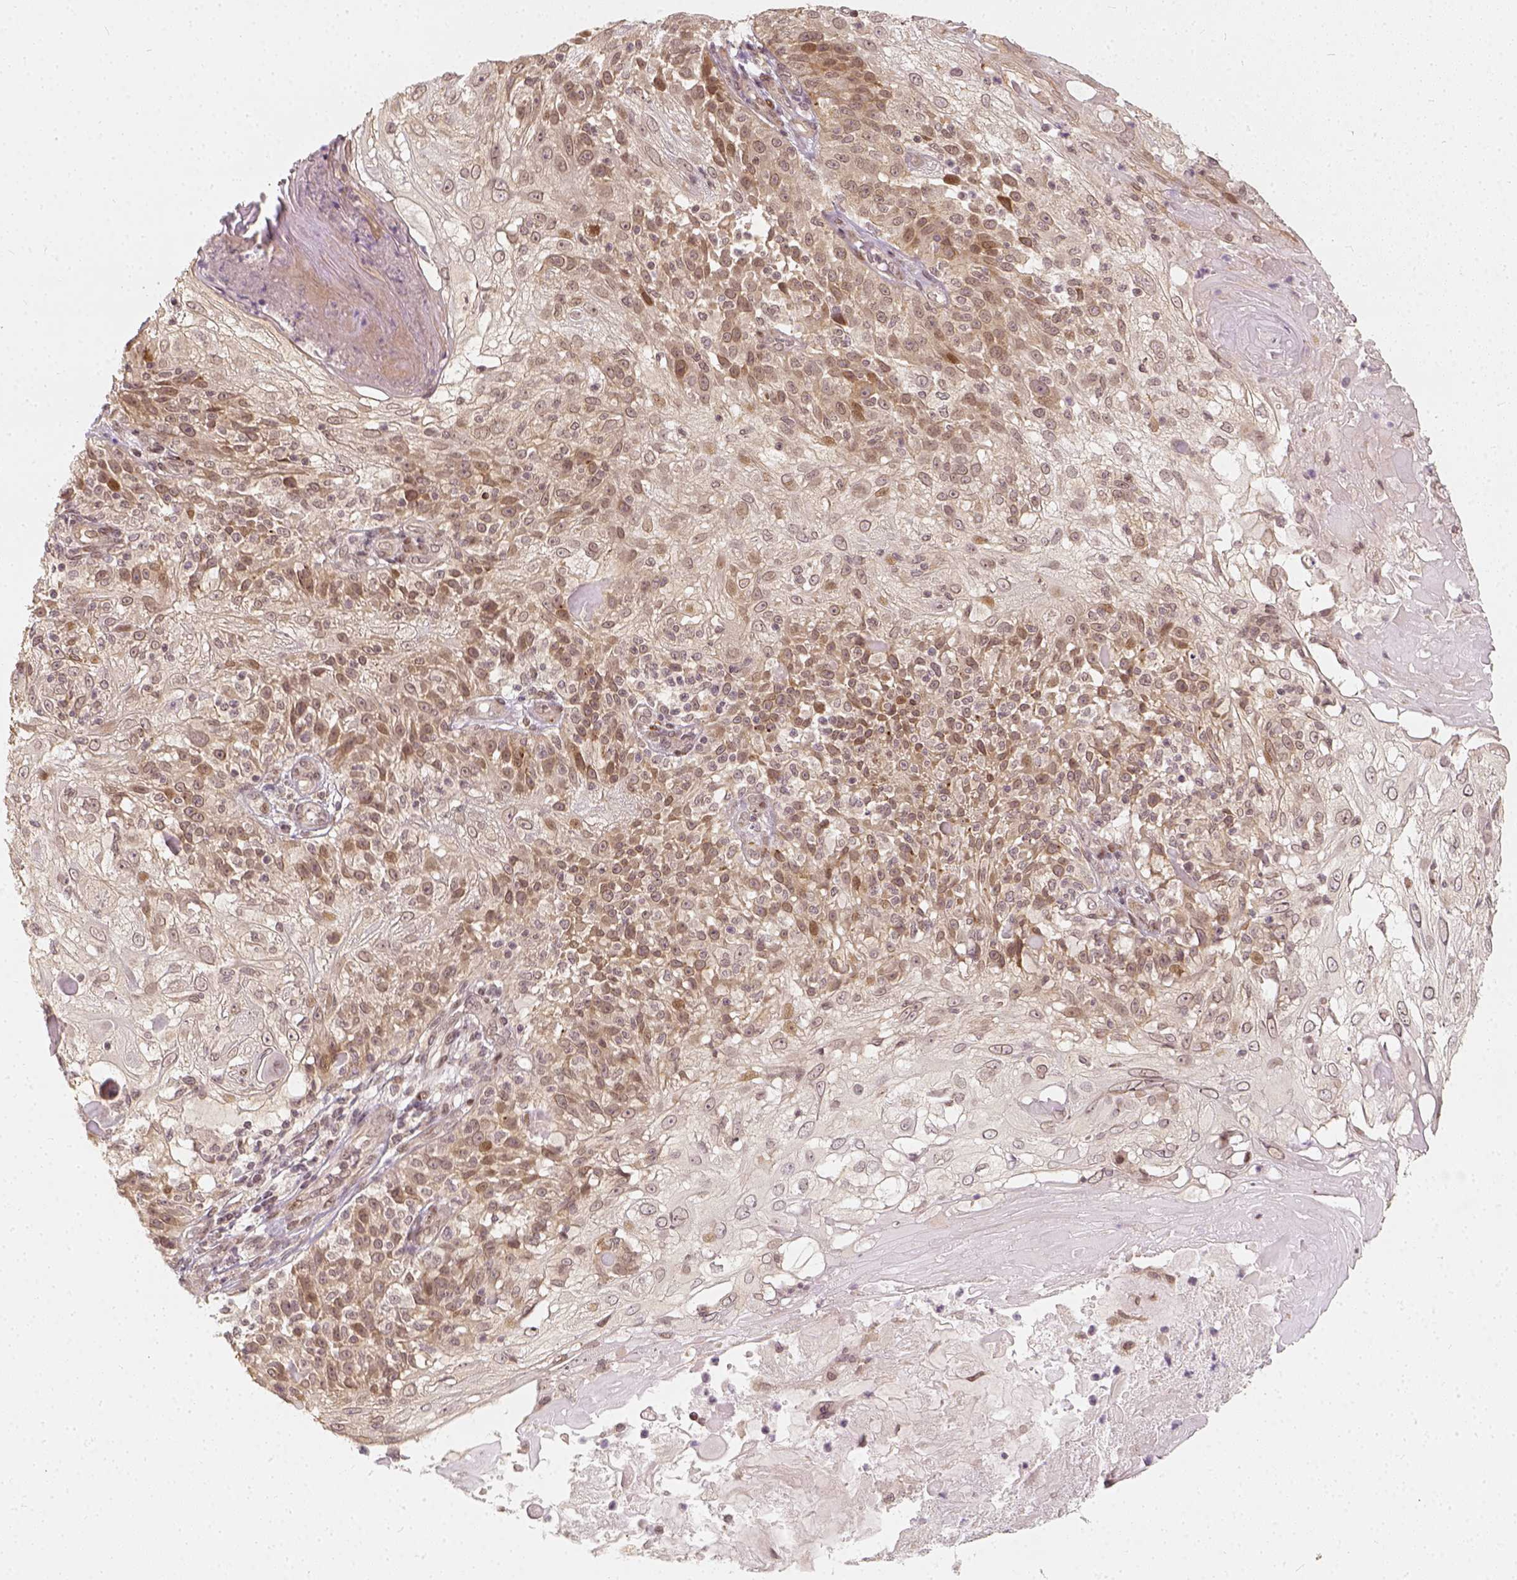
{"staining": {"intensity": "weak", "quantity": ">75%", "location": "cytoplasmic/membranous,nuclear"}, "tissue": "skin cancer", "cell_type": "Tumor cells", "image_type": "cancer", "snomed": [{"axis": "morphology", "description": "Normal tissue, NOS"}, {"axis": "morphology", "description": "Squamous cell carcinoma, NOS"}, {"axis": "topography", "description": "Skin"}], "caption": "A histopathology image of skin squamous cell carcinoma stained for a protein demonstrates weak cytoplasmic/membranous and nuclear brown staining in tumor cells. The staining was performed using DAB (3,3'-diaminobenzidine) to visualize the protein expression in brown, while the nuclei were stained in blue with hematoxylin (Magnification: 20x).", "gene": "ZMAT3", "patient": {"sex": "female", "age": 83}}